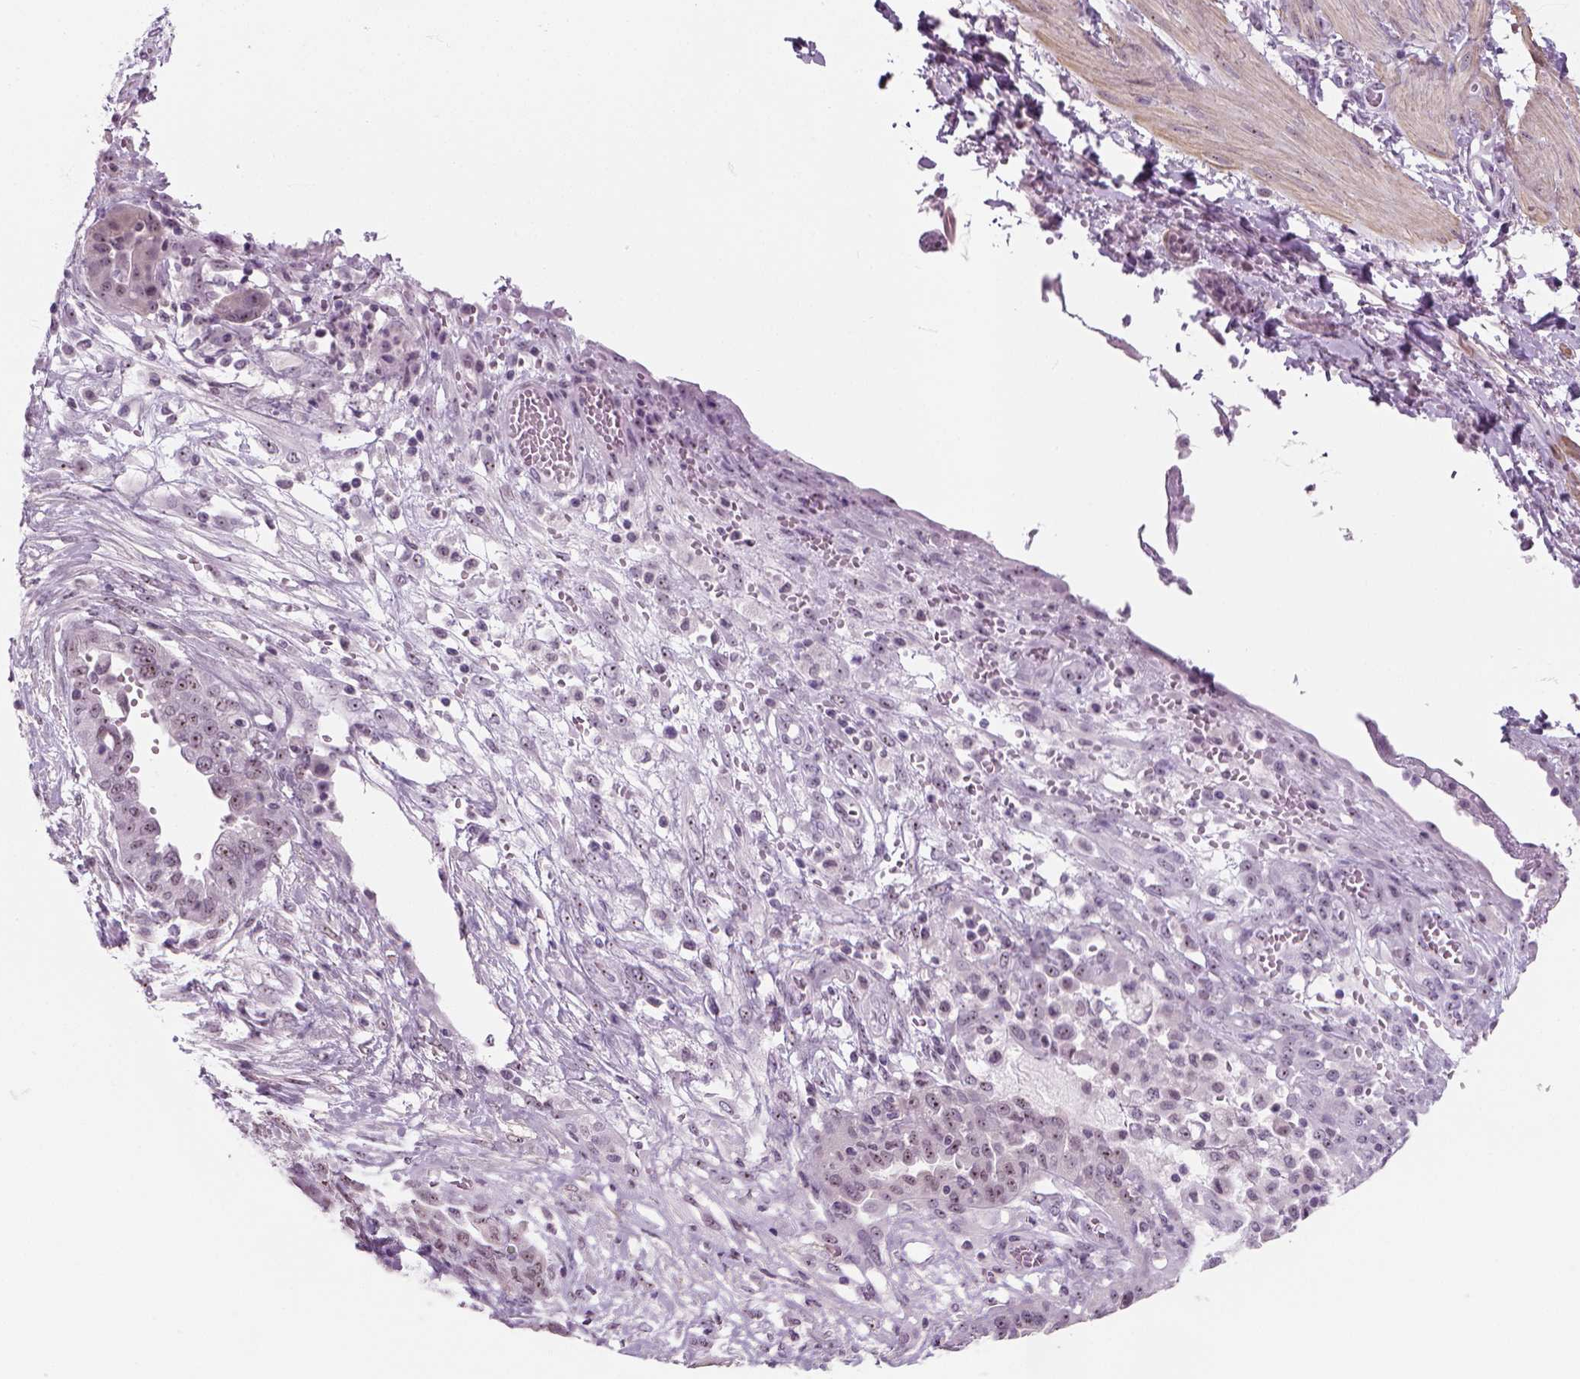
{"staining": {"intensity": "moderate", "quantity": "<25%", "location": "nuclear"}, "tissue": "ovarian cancer", "cell_type": "Tumor cells", "image_type": "cancer", "snomed": [{"axis": "morphology", "description": "Cystadenocarcinoma, serous, NOS"}, {"axis": "topography", "description": "Ovary"}], "caption": "About <25% of tumor cells in ovarian cancer (serous cystadenocarcinoma) demonstrate moderate nuclear protein staining as visualized by brown immunohistochemical staining.", "gene": "ZNF865", "patient": {"sex": "female", "age": 67}}